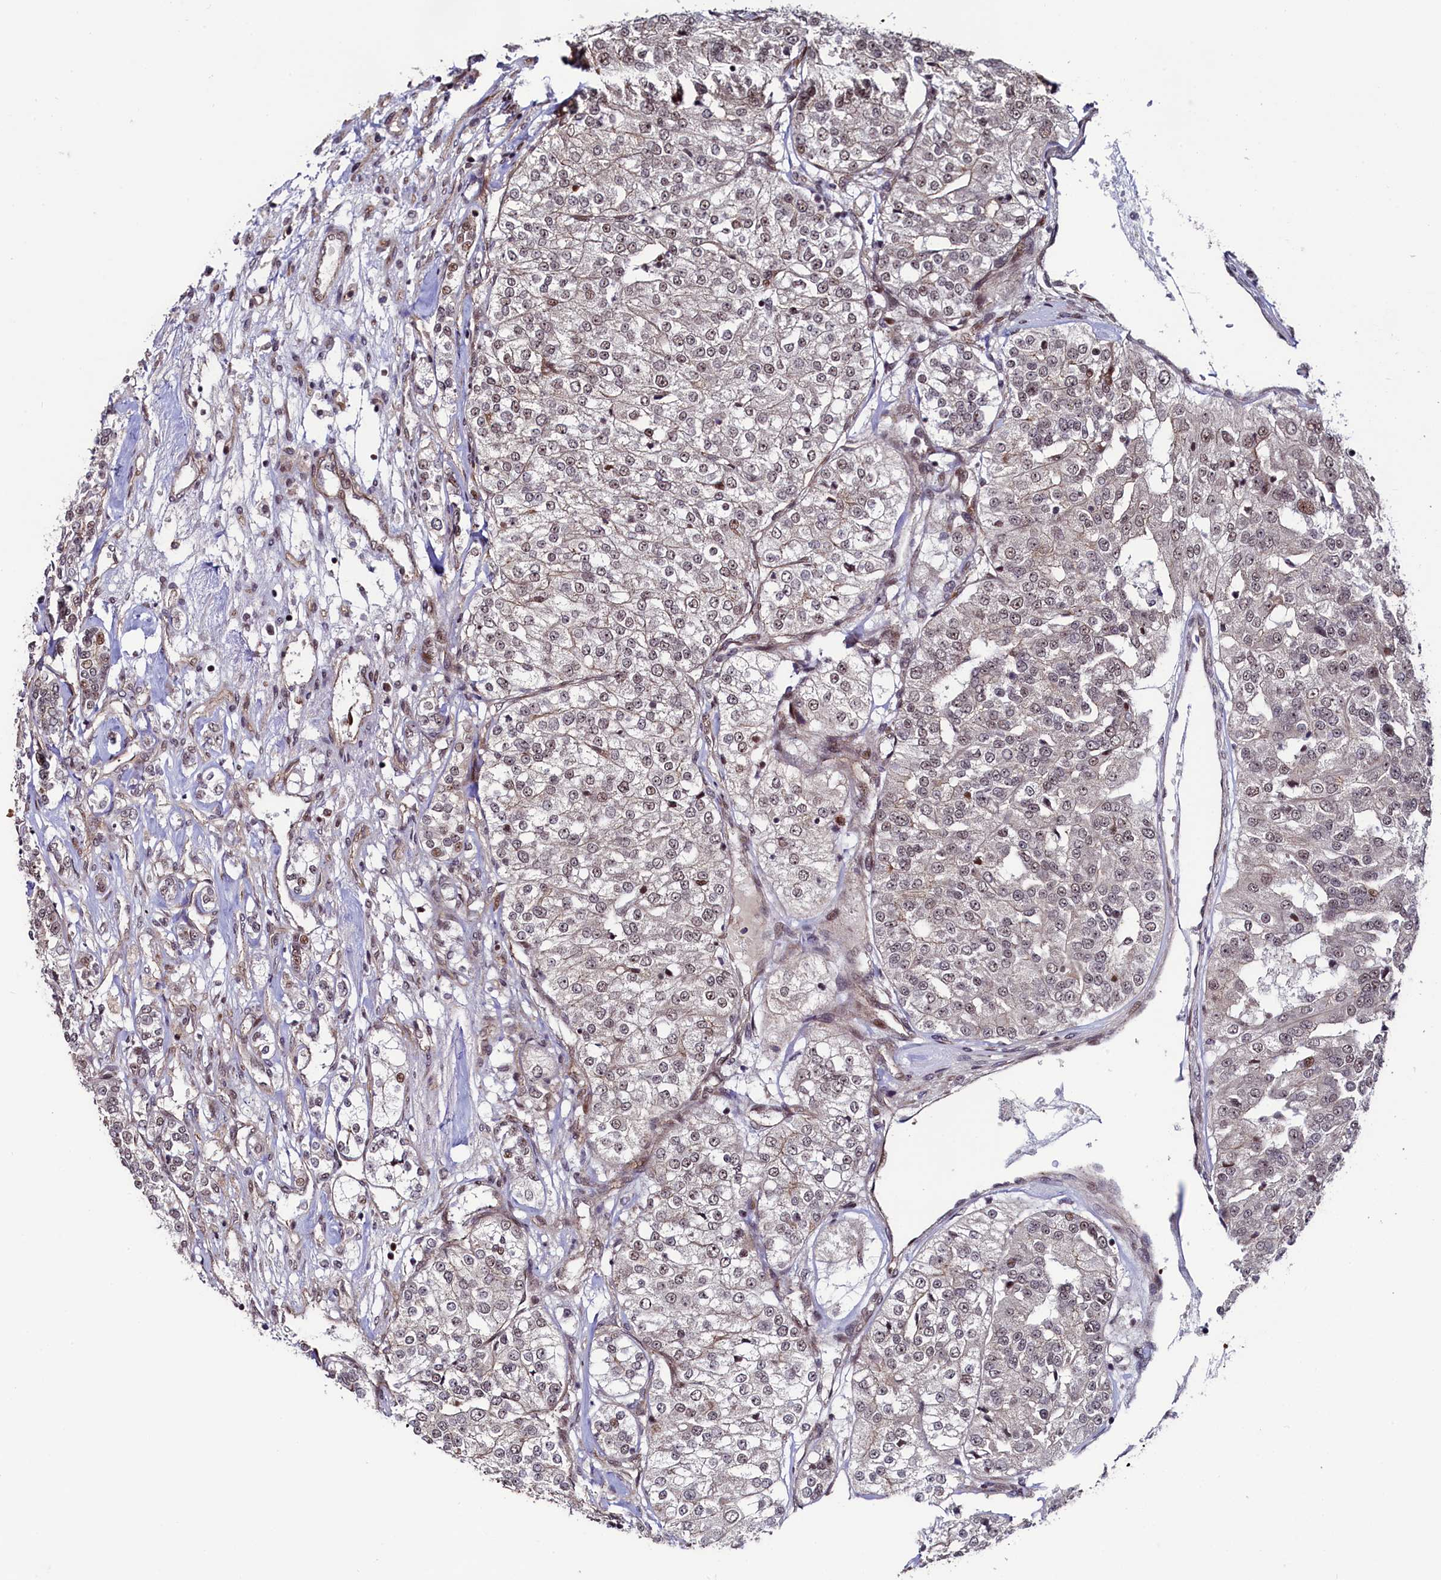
{"staining": {"intensity": "weak", "quantity": "25%-75%", "location": "nuclear"}, "tissue": "renal cancer", "cell_type": "Tumor cells", "image_type": "cancer", "snomed": [{"axis": "morphology", "description": "Adenocarcinoma, NOS"}, {"axis": "topography", "description": "Kidney"}], "caption": "High-magnification brightfield microscopy of adenocarcinoma (renal) stained with DAB (3,3'-diaminobenzidine) (brown) and counterstained with hematoxylin (blue). tumor cells exhibit weak nuclear staining is appreciated in approximately25%-75% of cells. (Stains: DAB (3,3'-diaminobenzidine) in brown, nuclei in blue, Microscopy: brightfield microscopy at high magnification).", "gene": "LEO1", "patient": {"sex": "female", "age": 63}}